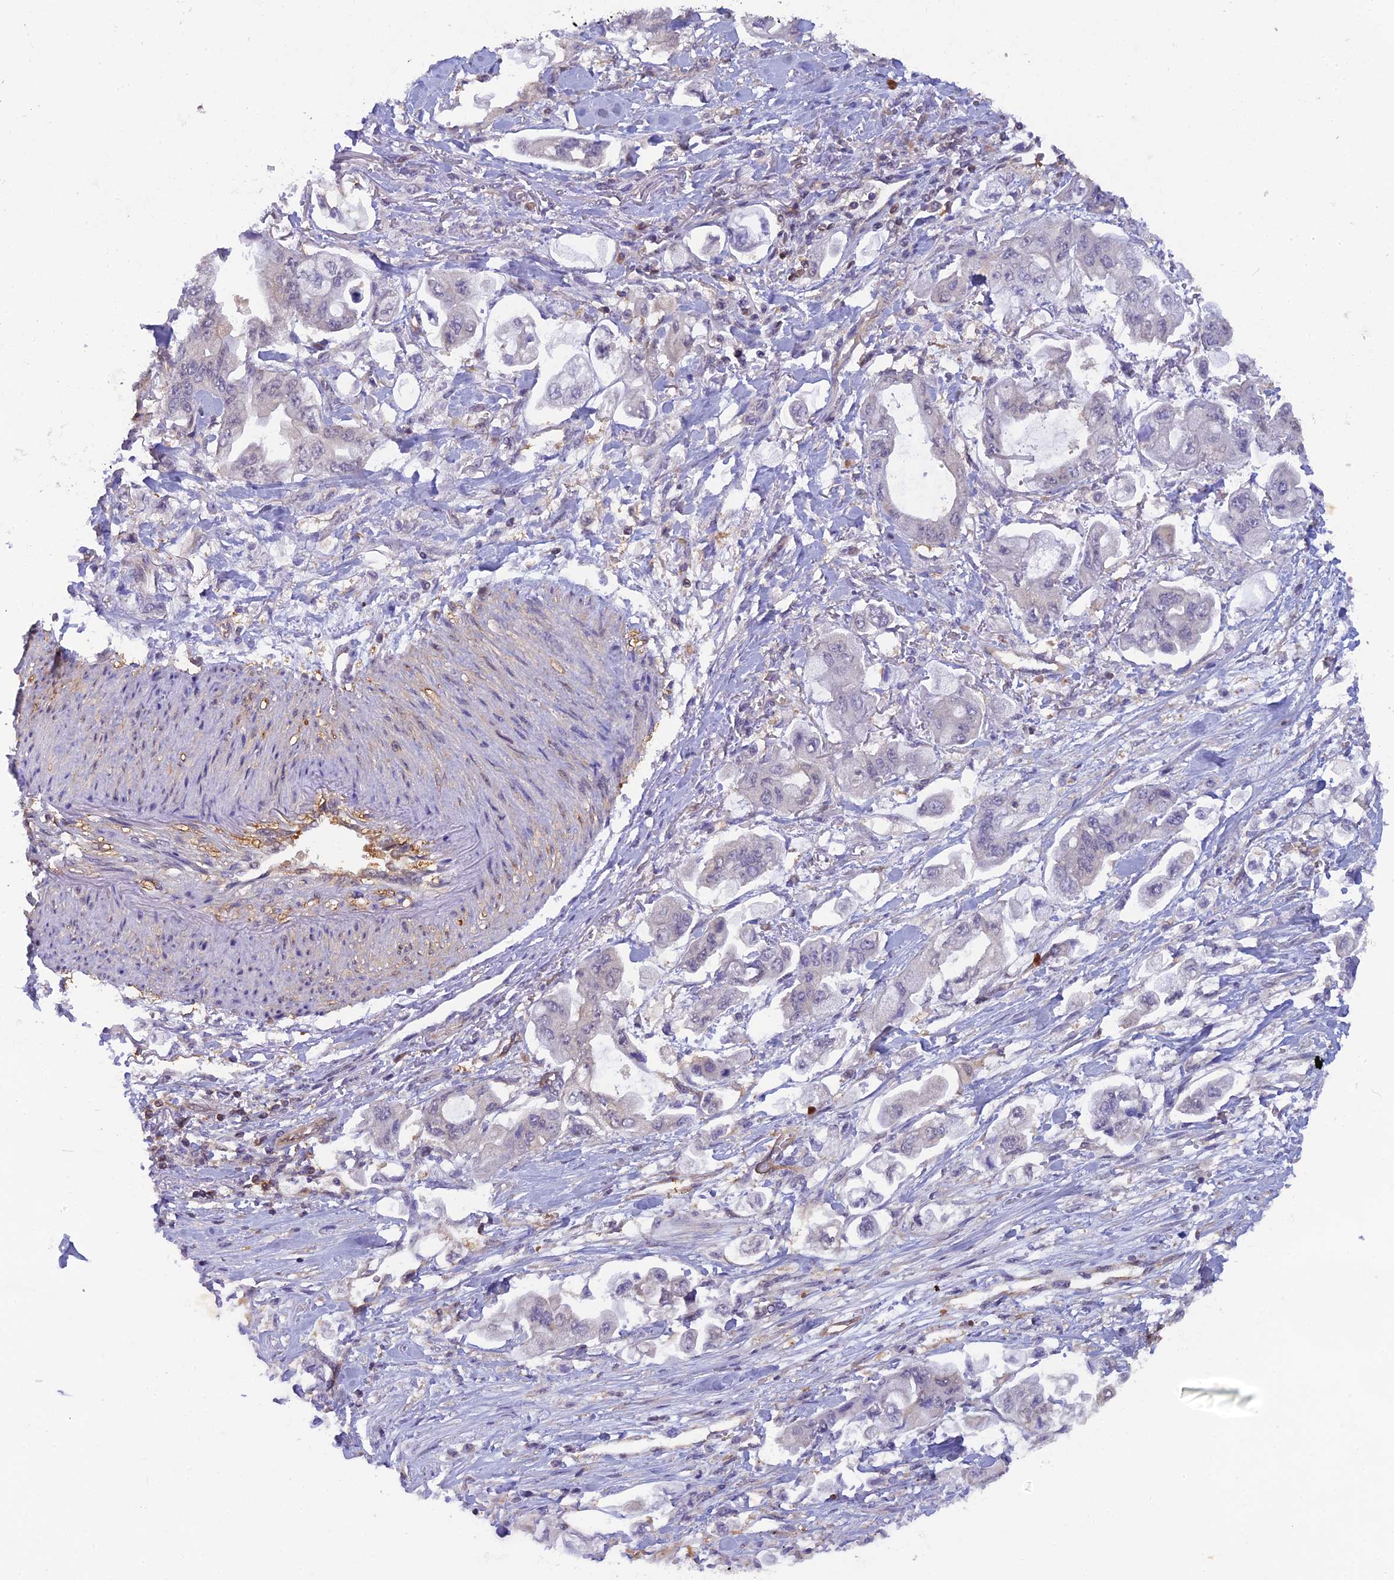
{"staining": {"intensity": "negative", "quantity": "none", "location": "none"}, "tissue": "stomach cancer", "cell_type": "Tumor cells", "image_type": "cancer", "snomed": [{"axis": "morphology", "description": "Adenocarcinoma, NOS"}, {"axis": "topography", "description": "Stomach"}], "caption": "Stomach cancer (adenocarcinoma) was stained to show a protein in brown. There is no significant positivity in tumor cells.", "gene": "HINT1", "patient": {"sex": "male", "age": 62}}